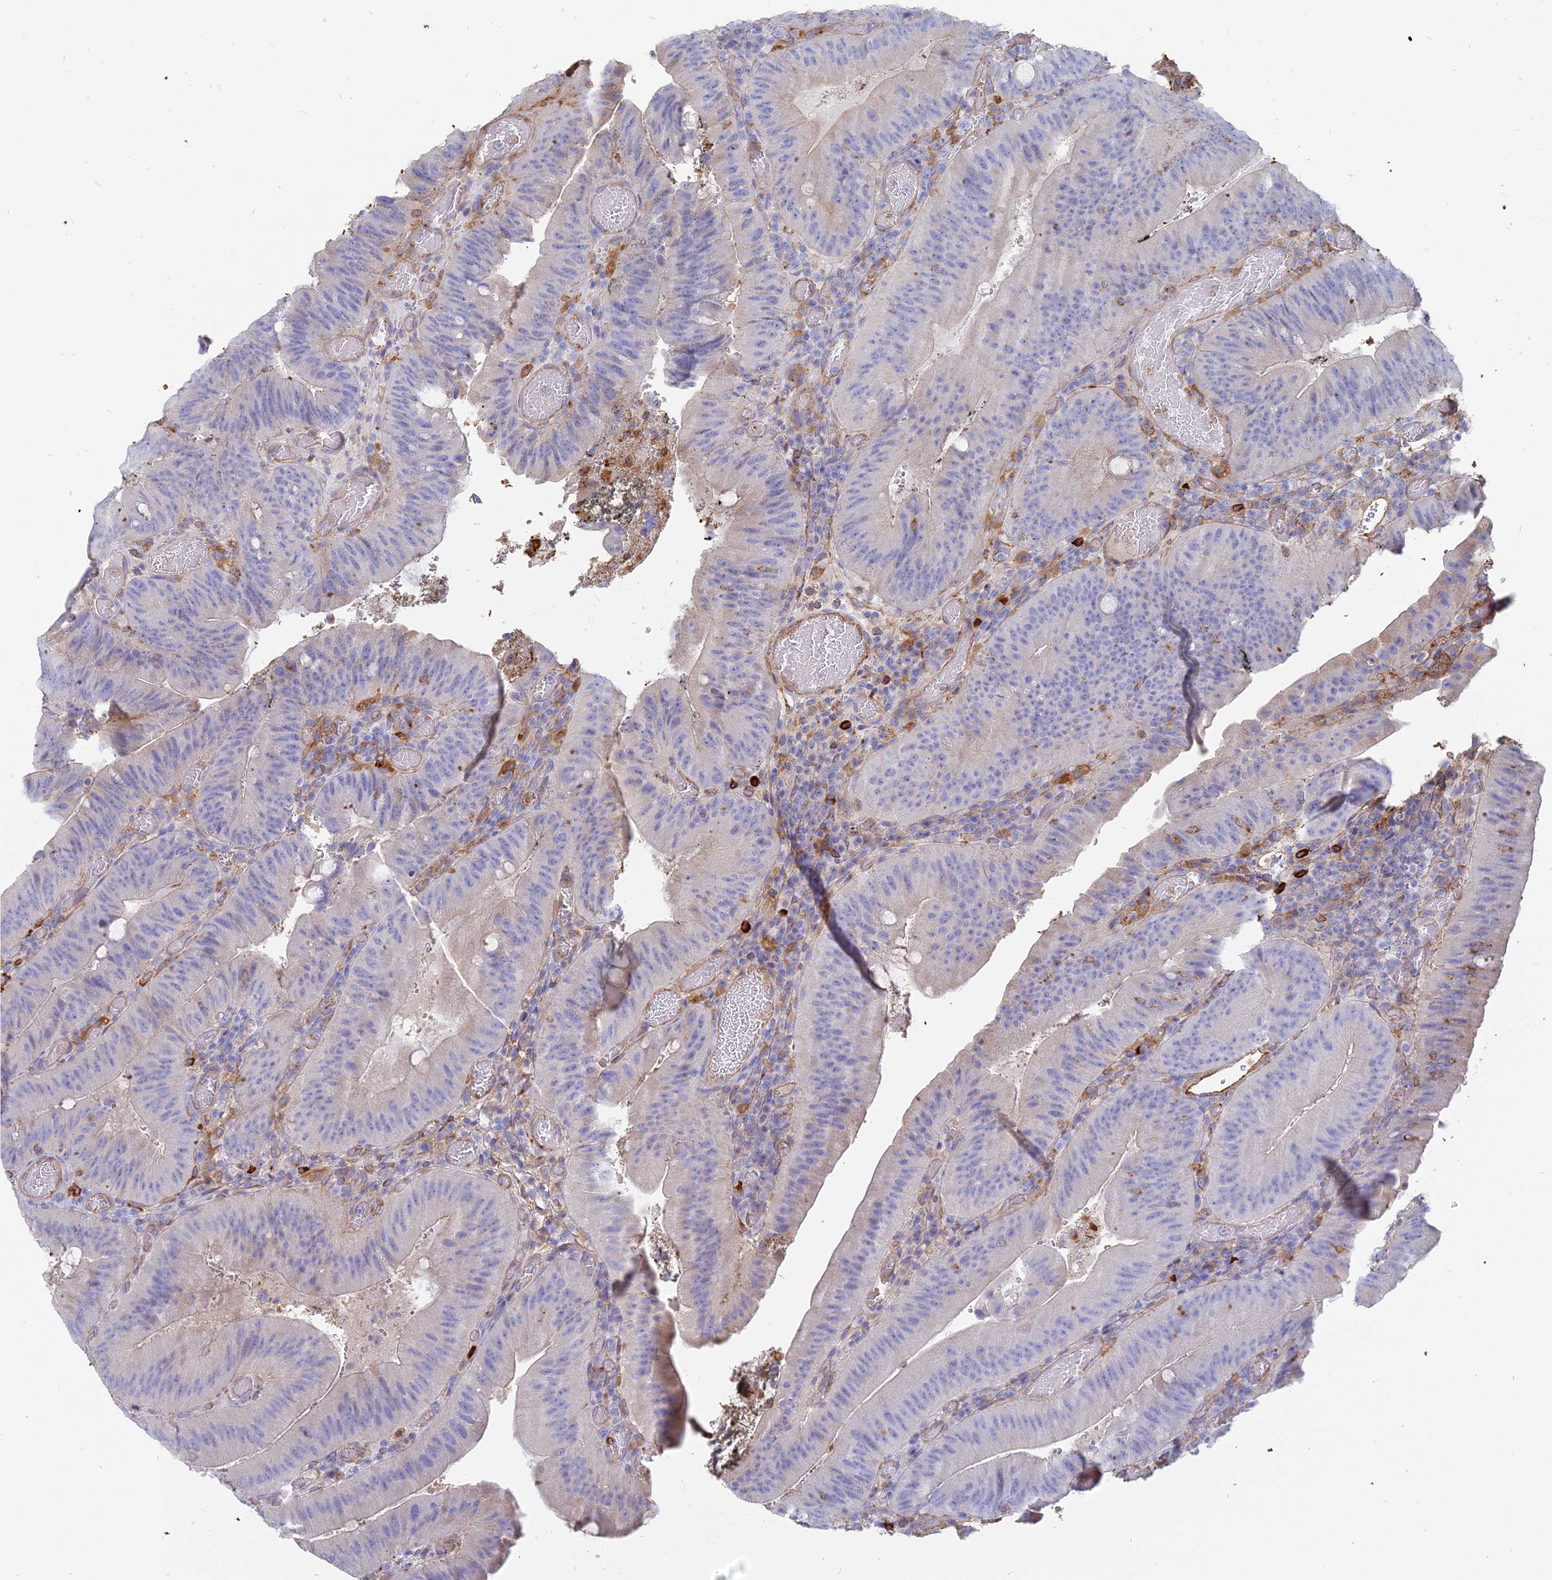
{"staining": {"intensity": "negative", "quantity": "none", "location": "none"}, "tissue": "colorectal cancer", "cell_type": "Tumor cells", "image_type": "cancer", "snomed": [{"axis": "morphology", "description": "Adenocarcinoma, NOS"}, {"axis": "topography", "description": "Colon"}], "caption": "Histopathology image shows no protein expression in tumor cells of colorectal cancer (adenocarcinoma) tissue. The staining is performed using DAB (3,3'-diaminobenzidine) brown chromogen with nuclei counter-stained in using hematoxylin.", "gene": "VAT1", "patient": {"sex": "female", "age": 43}}